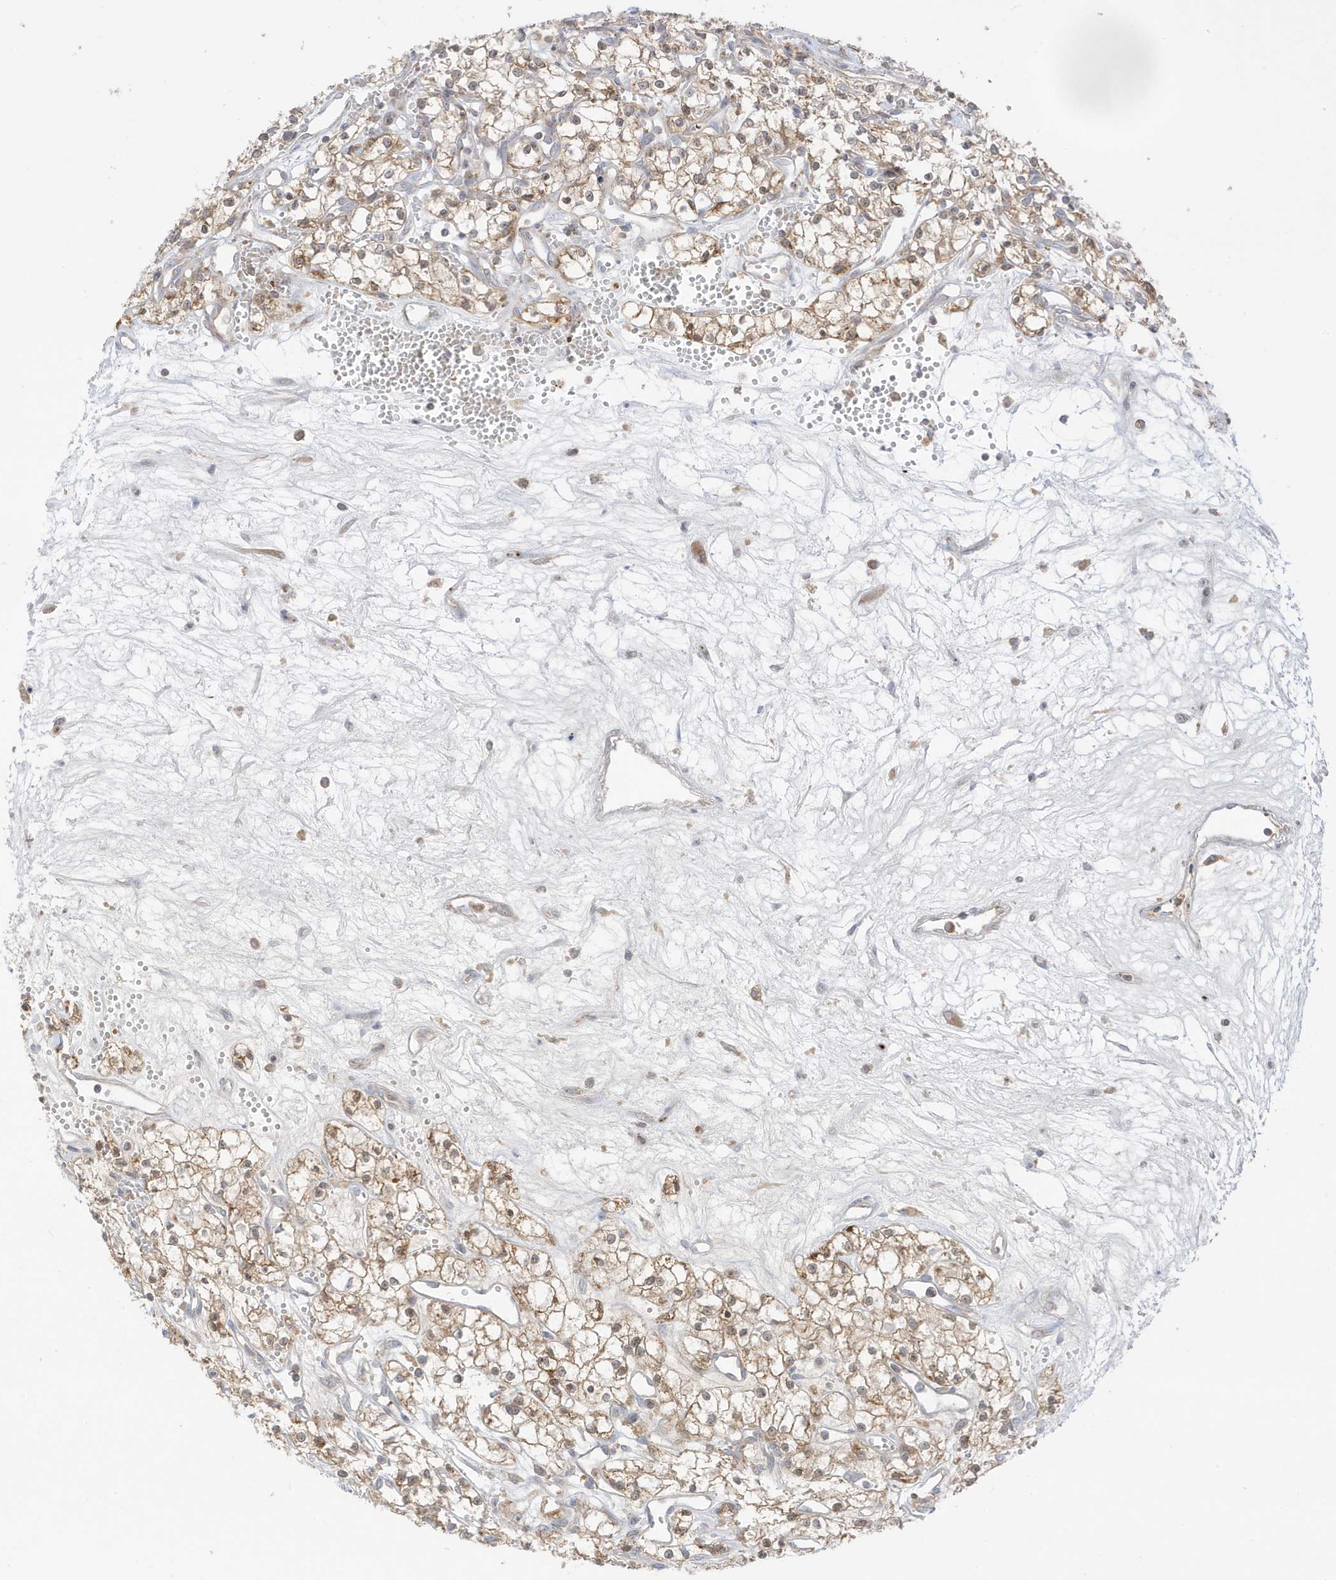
{"staining": {"intensity": "moderate", "quantity": ">75%", "location": "cytoplasmic/membranous"}, "tissue": "renal cancer", "cell_type": "Tumor cells", "image_type": "cancer", "snomed": [{"axis": "morphology", "description": "Adenocarcinoma, NOS"}, {"axis": "topography", "description": "Kidney"}], "caption": "Renal cancer stained for a protein displays moderate cytoplasmic/membranous positivity in tumor cells. (IHC, brightfield microscopy, high magnification).", "gene": "NPPC", "patient": {"sex": "male", "age": 59}}